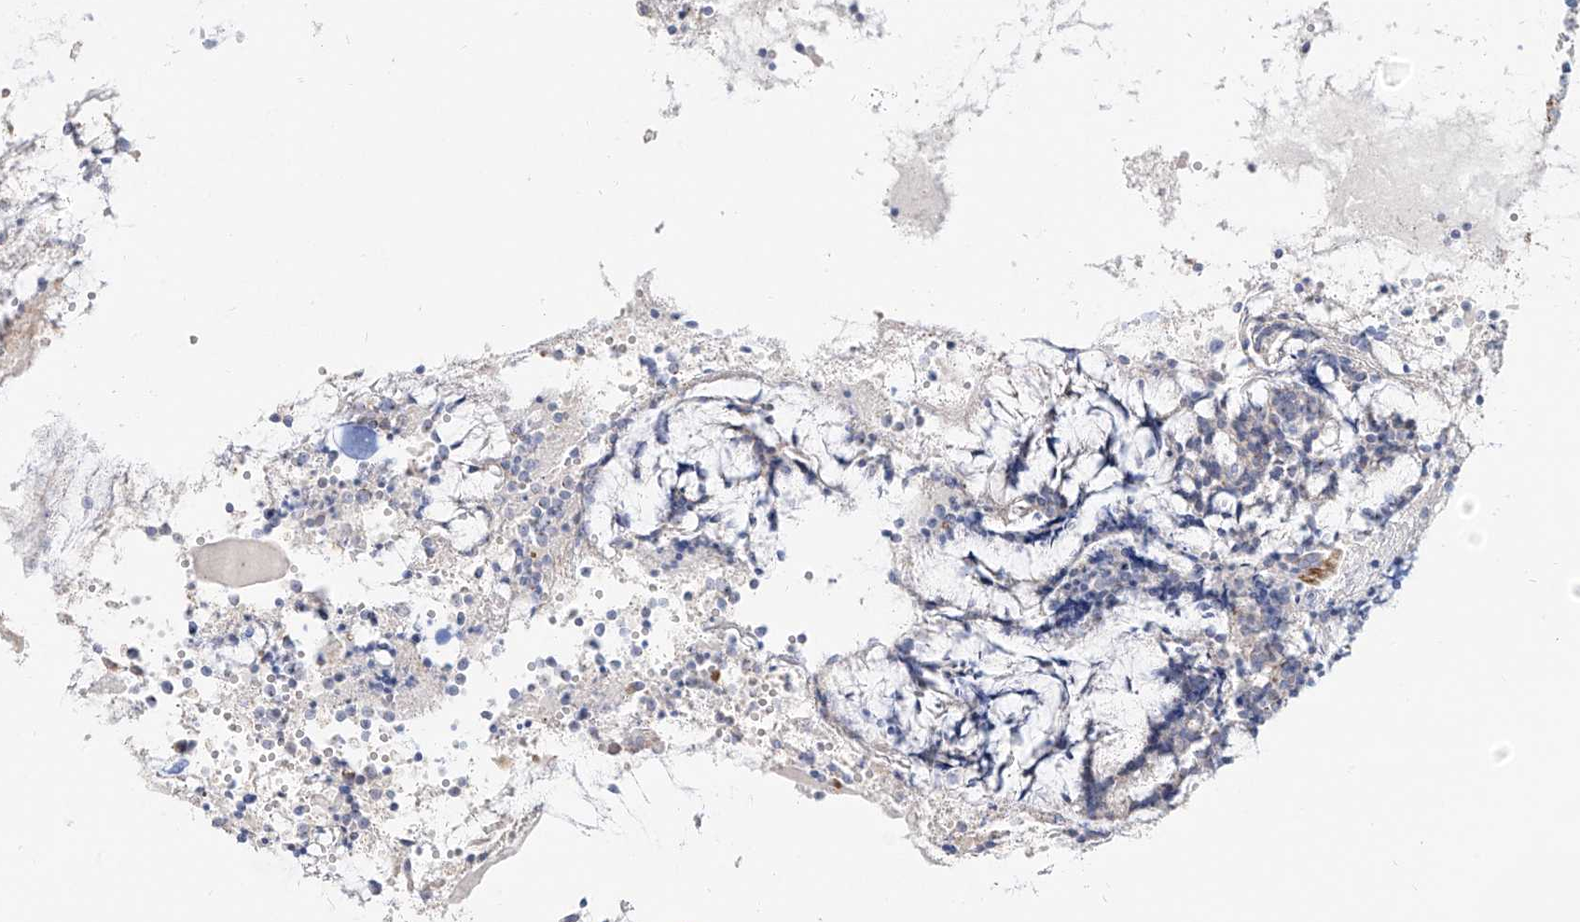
{"staining": {"intensity": "moderate", "quantity": ">75%", "location": "cytoplasmic/membranous"}, "tissue": "appendix", "cell_type": "Glandular cells", "image_type": "normal", "snomed": [{"axis": "morphology", "description": "Normal tissue, NOS"}, {"axis": "topography", "description": "Appendix"}], "caption": "IHC photomicrograph of benign appendix: appendix stained using immunohistochemistry (IHC) reveals medium levels of moderate protein expression localized specifically in the cytoplasmic/membranous of glandular cells, appearing as a cytoplasmic/membranous brown color.", "gene": "BSDC1", "patient": {"sex": "female", "age": 54}}